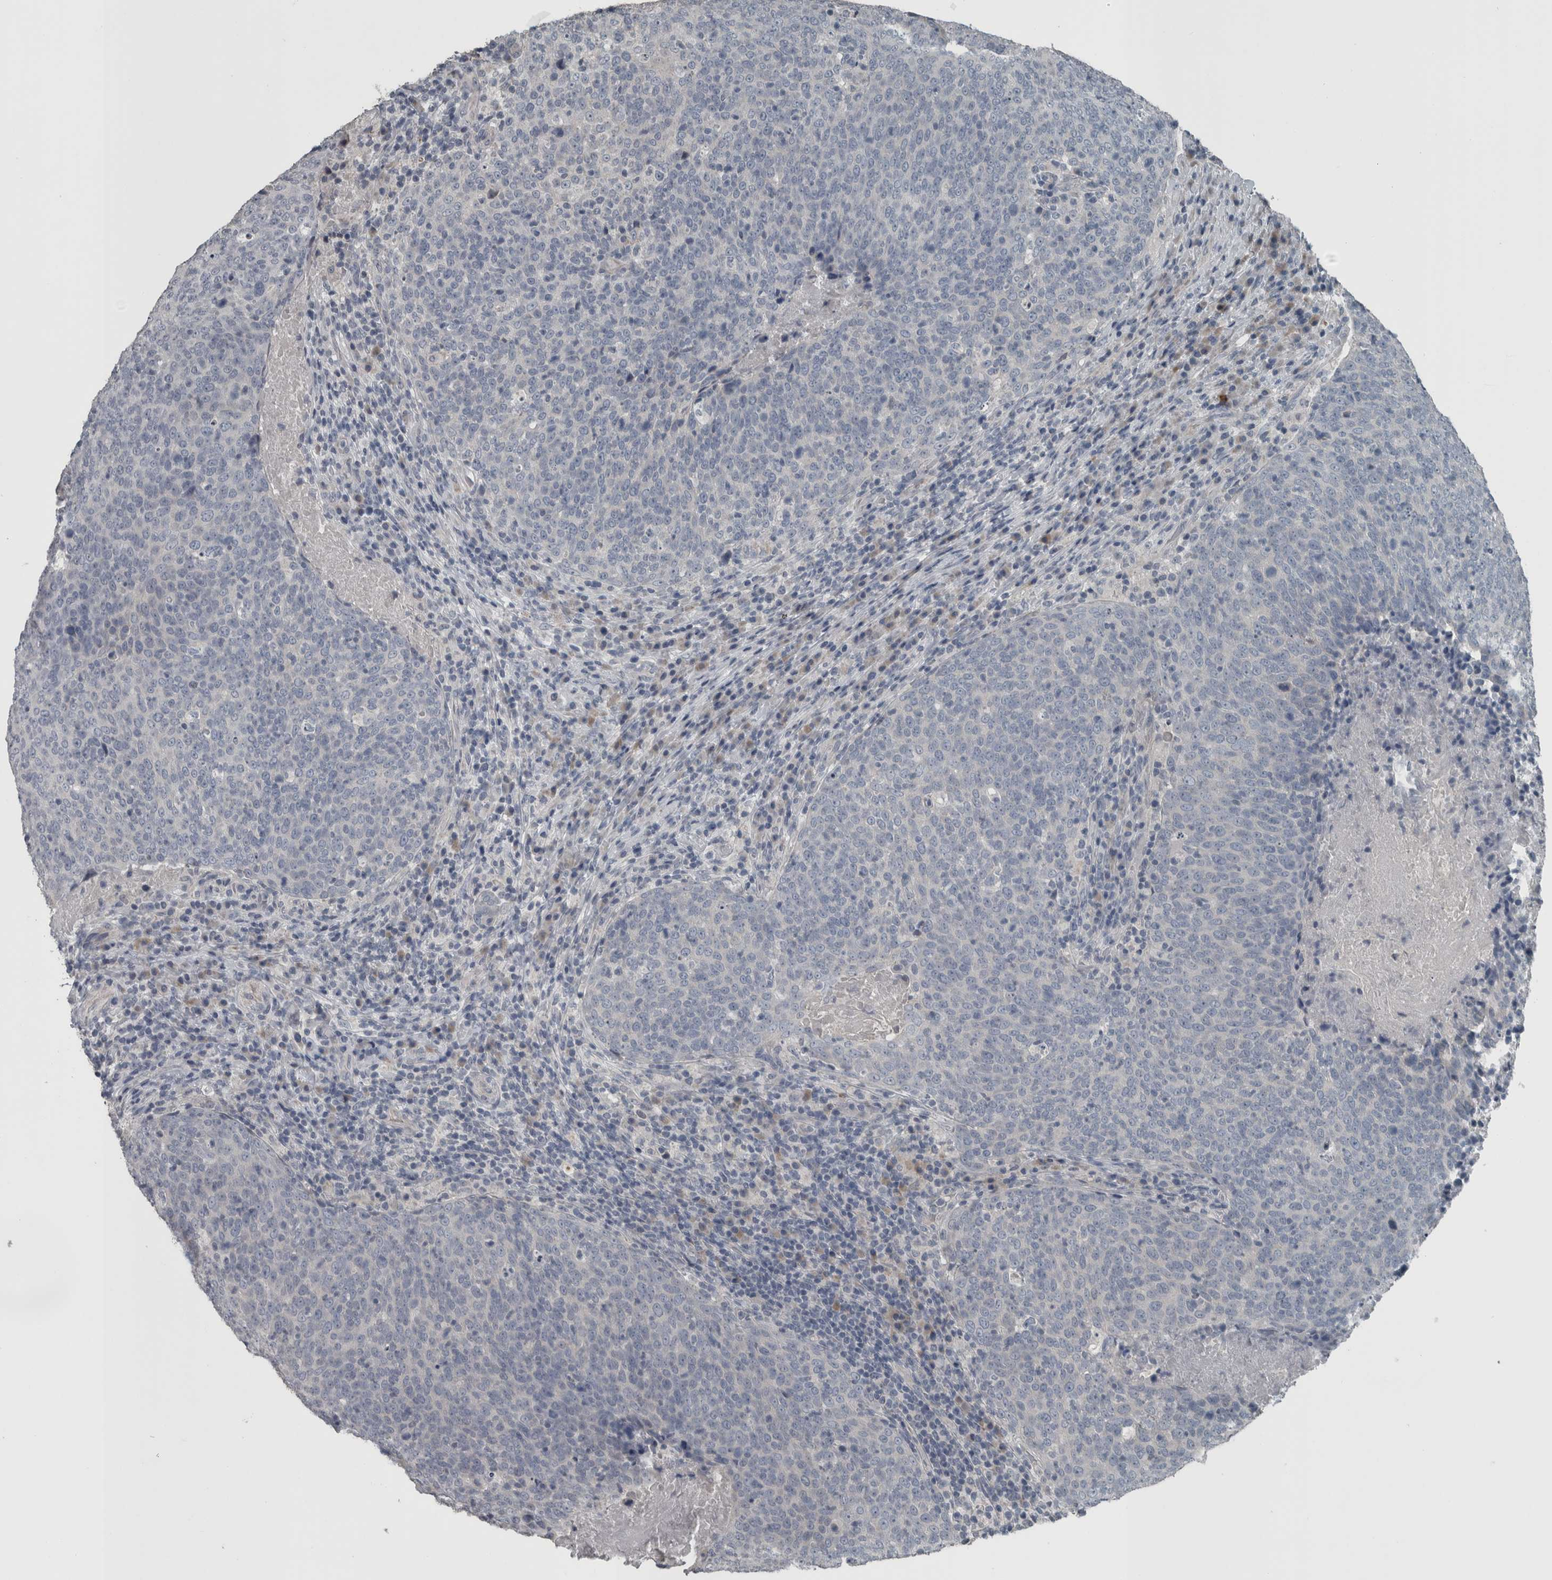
{"staining": {"intensity": "negative", "quantity": "none", "location": "none"}, "tissue": "head and neck cancer", "cell_type": "Tumor cells", "image_type": "cancer", "snomed": [{"axis": "morphology", "description": "Squamous cell carcinoma, NOS"}, {"axis": "morphology", "description": "Squamous cell carcinoma, metastatic, NOS"}, {"axis": "topography", "description": "Lymph node"}, {"axis": "topography", "description": "Head-Neck"}], "caption": "Head and neck squamous cell carcinoma was stained to show a protein in brown. There is no significant positivity in tumor cells.", "gene": "KRT20", "patient": {"sex": "male", "age": 62}}